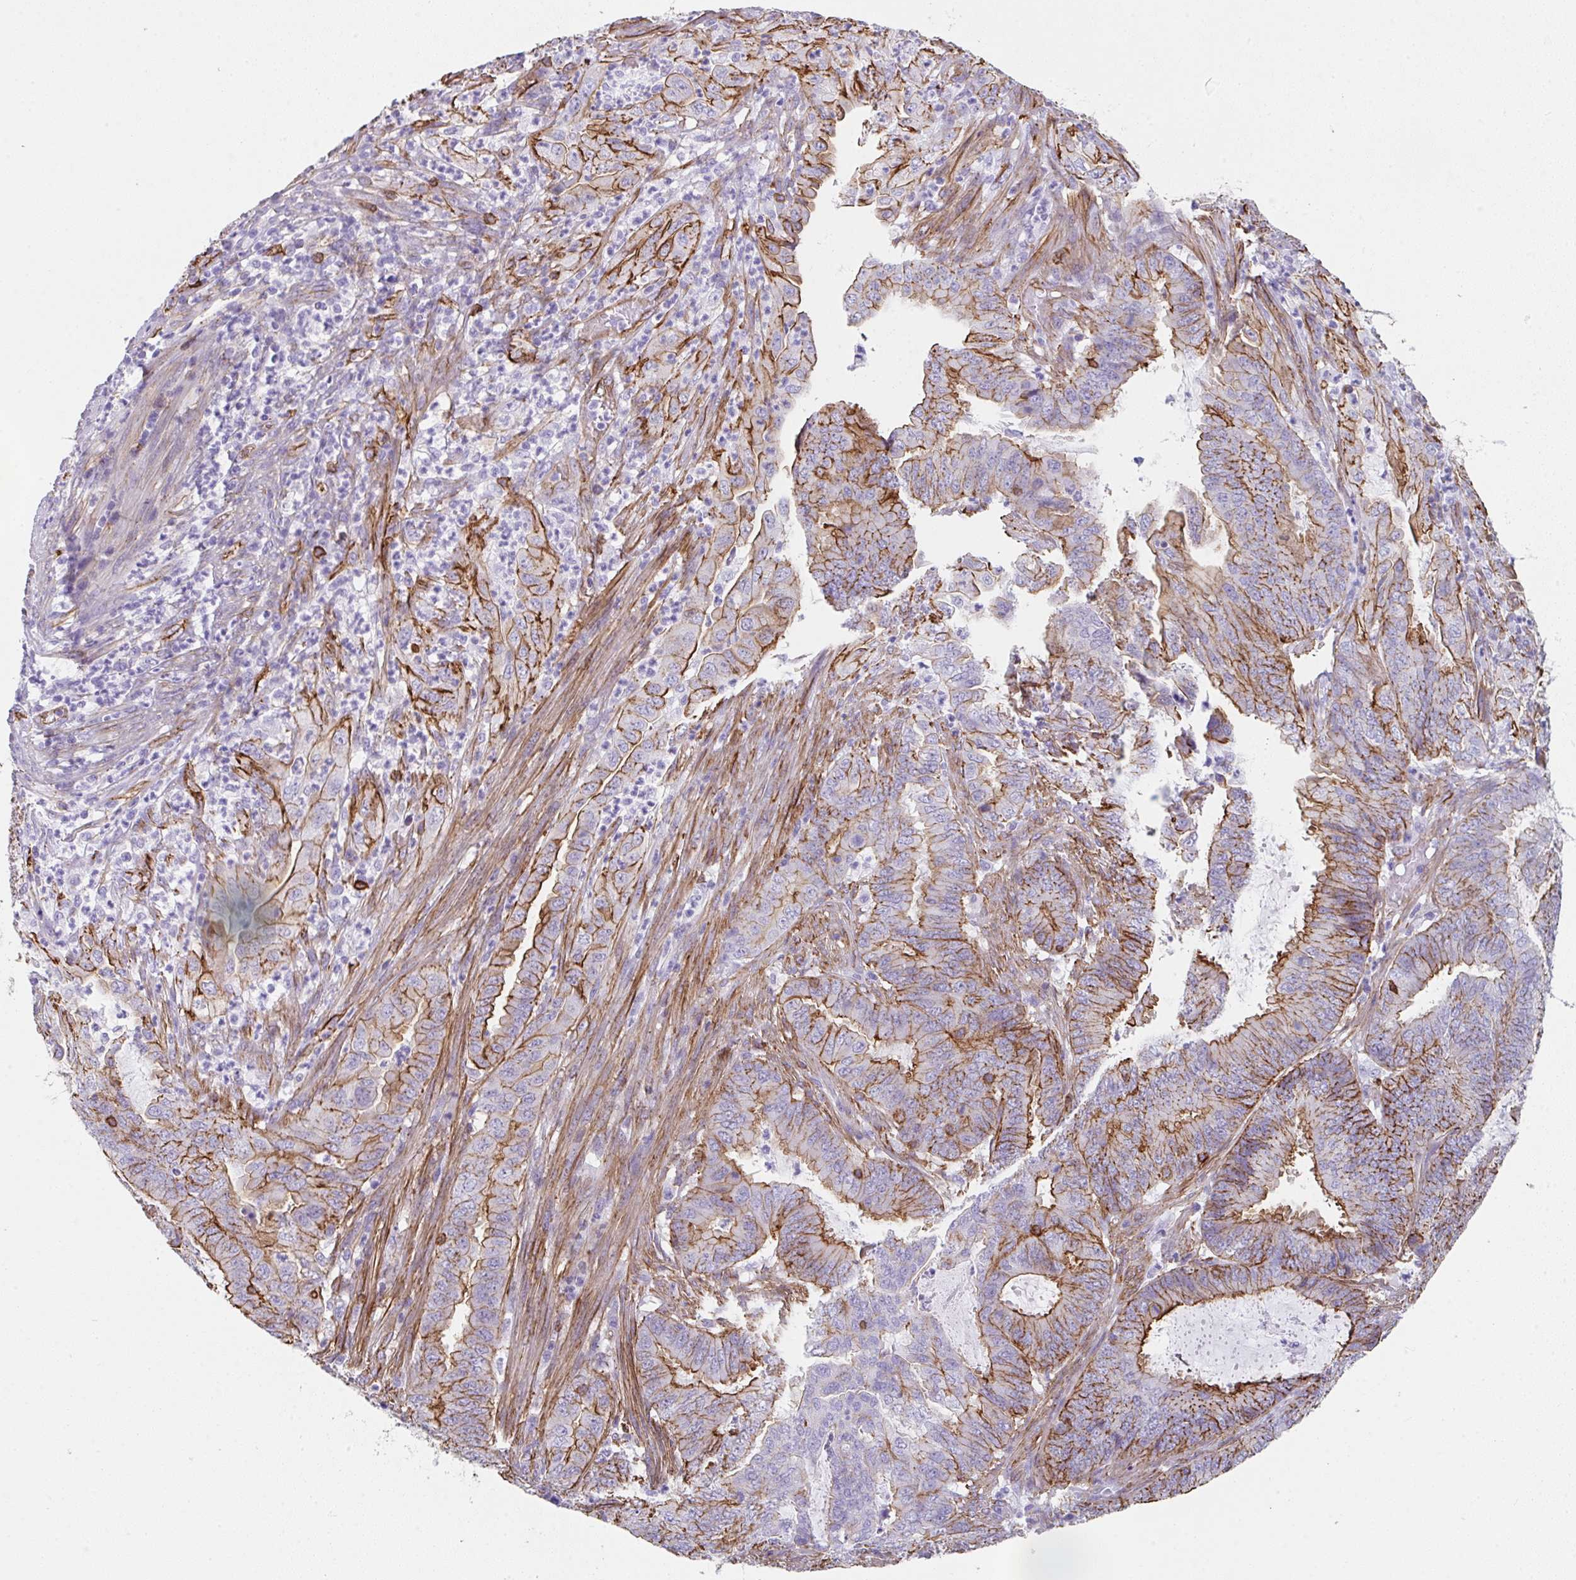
{"staining": {"intensity": "strong", "quantity": "25%-75%", "location": "cytoplasmic/membranous"}, "tissue": "endometrial cancer", "cell_type": "Tumor cells", "image_type": "cancer", "snomed": [{"axis": "morphology", "description": "Adenocarcinoma, NOS"}, {"axis": "topography", "description": "Endometrium"}], "caption": "This micrograph shows endometrial cancer stained with IHC to label a protein in brown. The cytoplasmic/membranous of tumor cells show strong positivity for the protein. Nuclei are counter-stained blue.", "gene": "DBN1", "patient": {"sex": "female", "age": 51}}